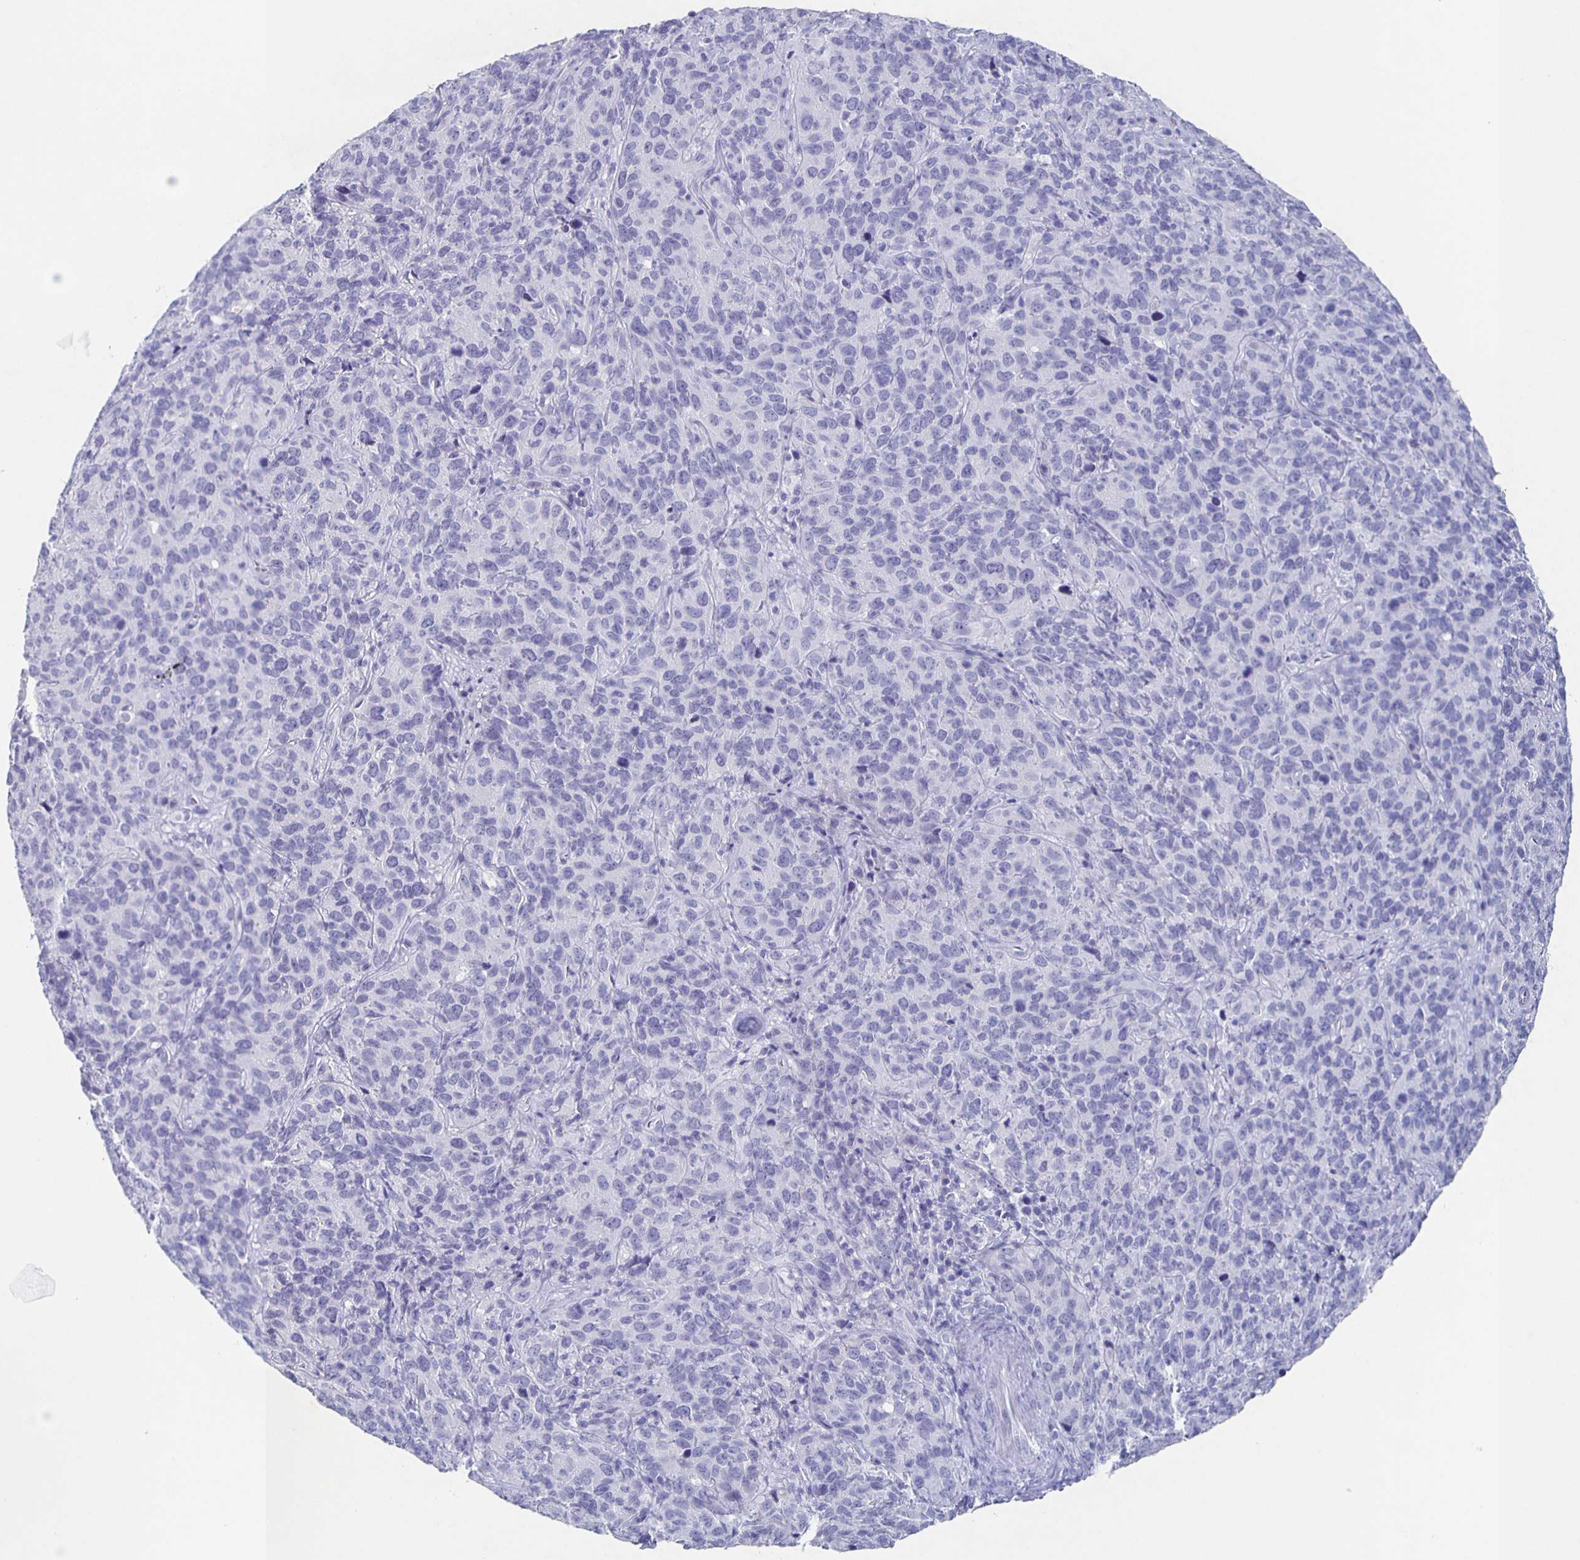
{"staining": {"intensity": "negative", "quantity": "none", "location": "none"}, "tissue": "cervical cancer", "cell_type": "Tumor cells", "image_type": "cancer", "snomed": [{"axis": "morphology", "description": "Squamous cell carcinoma, NOS"}, {"axis": "topography", "description": "Cervix"}], "caption": "IHC photomicrograph of neoplastic tissue: human cervical cancer stained with DAB (3,3'-diaminobenzidine) exhibits no significant protein staining in tumor cells.", "gene": "SLC34A2", "patient": {"sex": "female", "age": 51}}